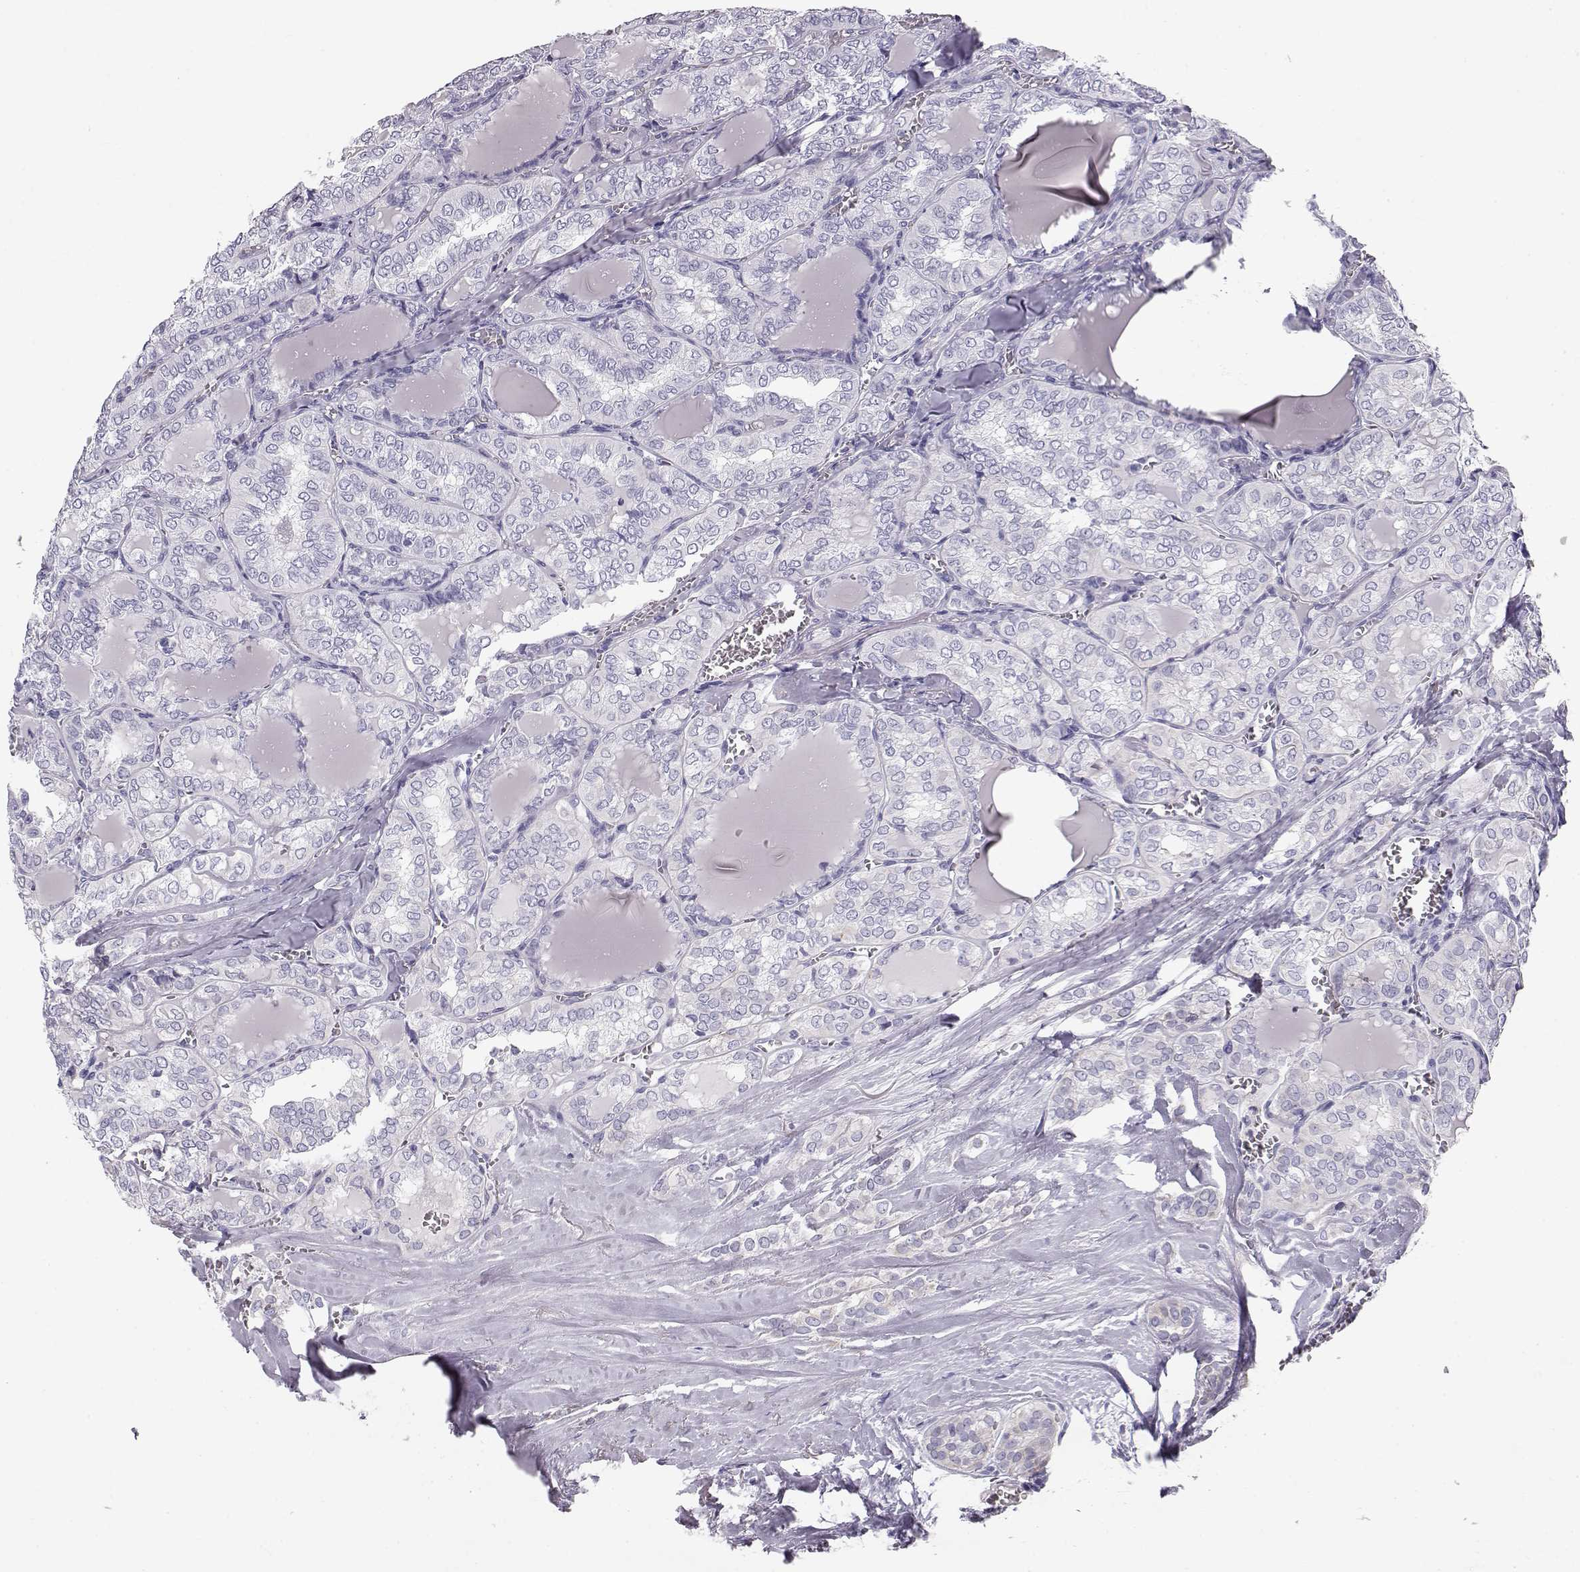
{"staining": {"intensity": "negative", "quantity": "none", "location": "none"}, "tissue": "thyroid cancer", "cell_type": "Tumor cells", "image_type": "cancer", "snomed": [{"axis": "morphology", "description": "Papillary adenocarcinoma, NOS"}, {"axis": "topography", "description": "Thyroid gland"}], "caption": "Thyroid cancer stained for a protein using immunohistochemistry (IHC) reveals no expression tumor cells.", "gene": "GPR26", "patient": {"sex": "female", "age": 41}}